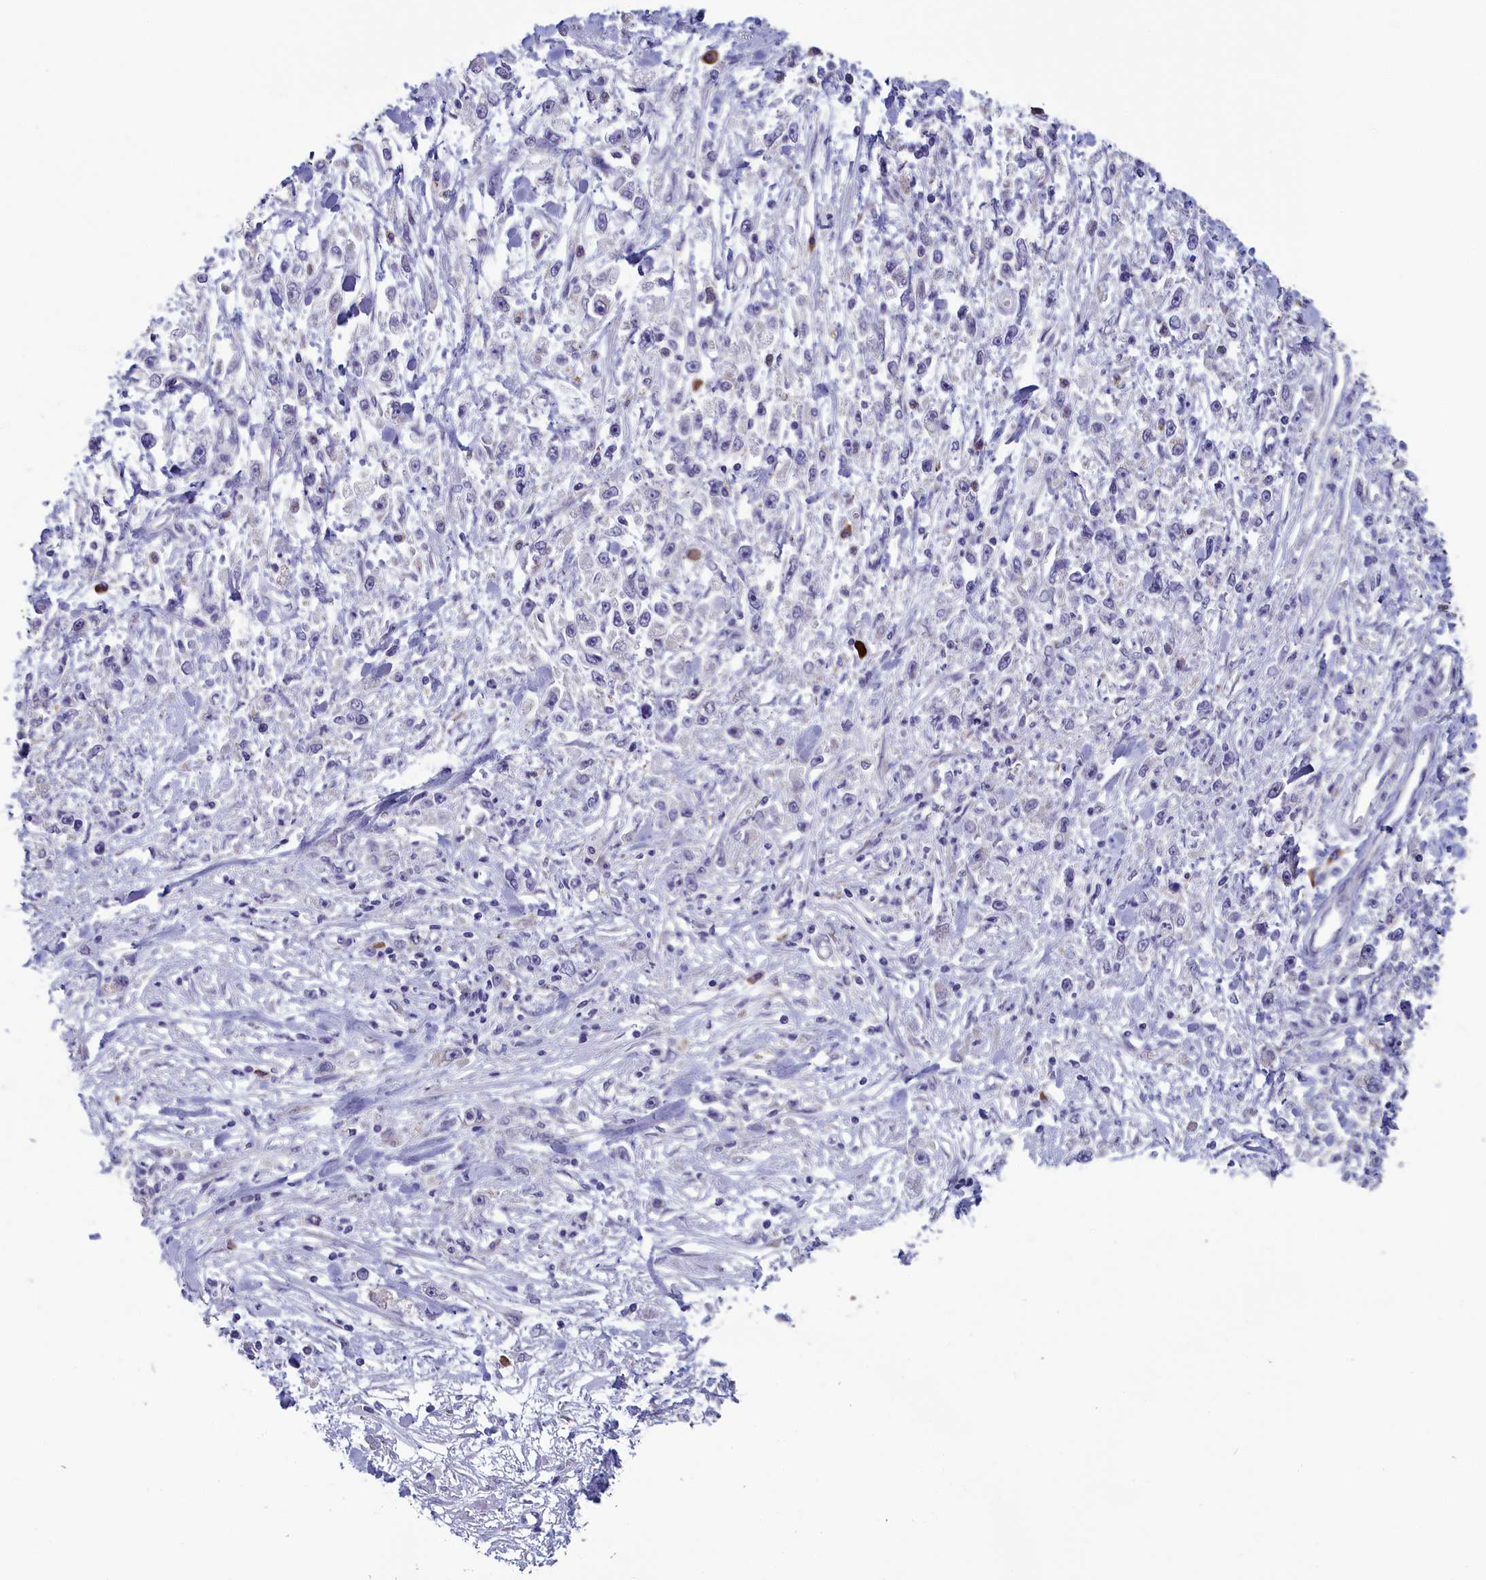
{"staining": {"intensity": "negative", "quantity": "none", "location": "none"}, "tissue": "stomach cancer", "cell_type": "Tumor cells", "image_type": "cancer", "snomed": [{"axis": "morphology", "description": "Adenocarcinoma, NOS"}, {"axis": "topography", "description": "Stomach"}], "caption": "Immunohistochemistry image of human stomach cancer stained for a protein (brown), which reveals no expression in tumor cells.", "gene": "MRI1", "patient": {"sex": "female", "age": 59}}